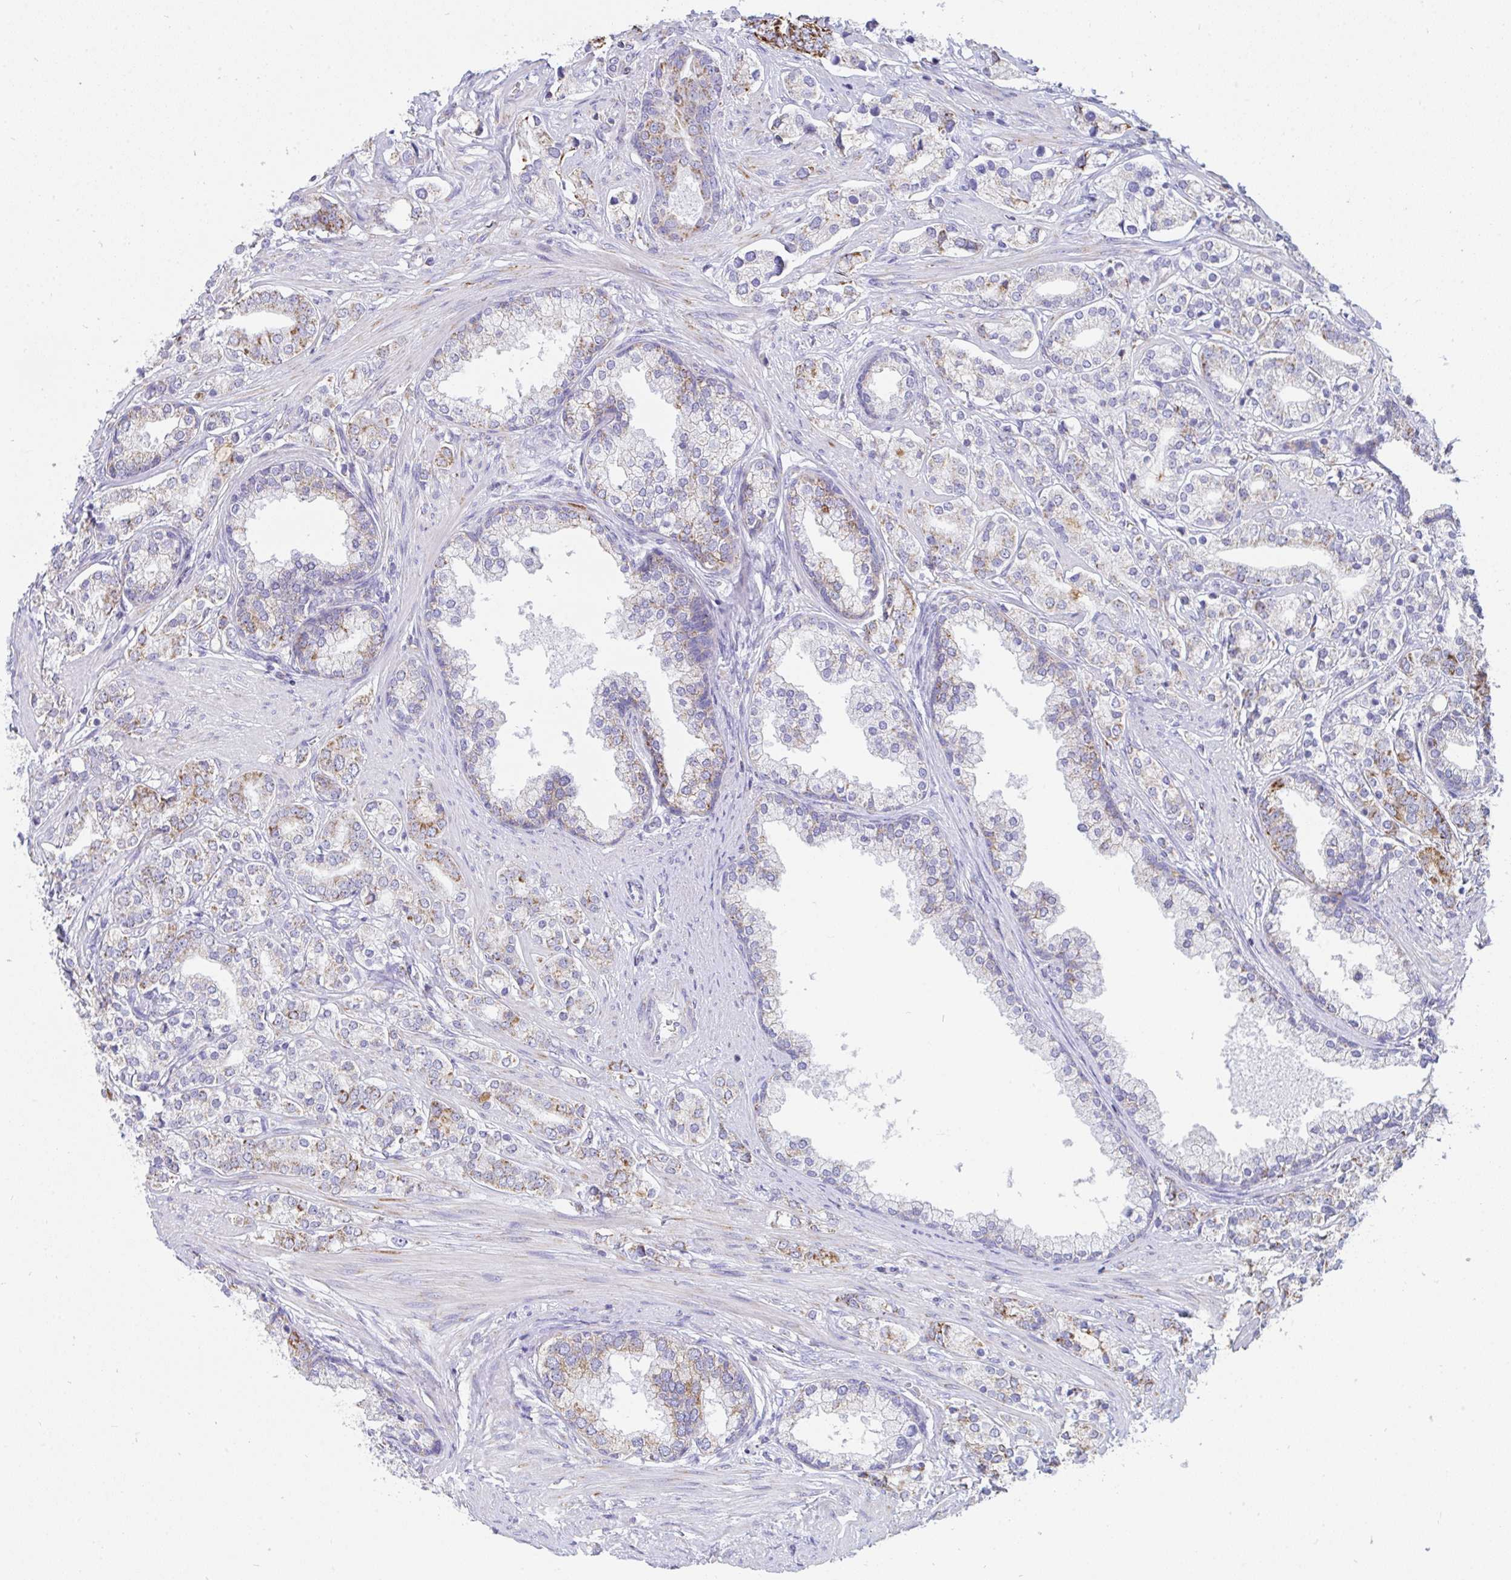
{"staining": {"intensity": "strong", "quantity": "<25%", "location": "cytoplasmic/membranous"}, "tissue": "prostate cancer", "cell_type": "Tumor cells", "image_type": "cancer", "snomed": [{"axis": "morphology", "description": "Adenocarcinoma, High grade"}, {"axis": "topography", "description": "Prostate"}], "caption": "Human high-grade adenocarcinoma (prostate) stained for a protein (brown) demonstrates strong cytoplasmic/membranous positive positivity in about <25% of tumor cells.", "gene": "AIFM1", "patient": {"sex": "male", "age": 58}}